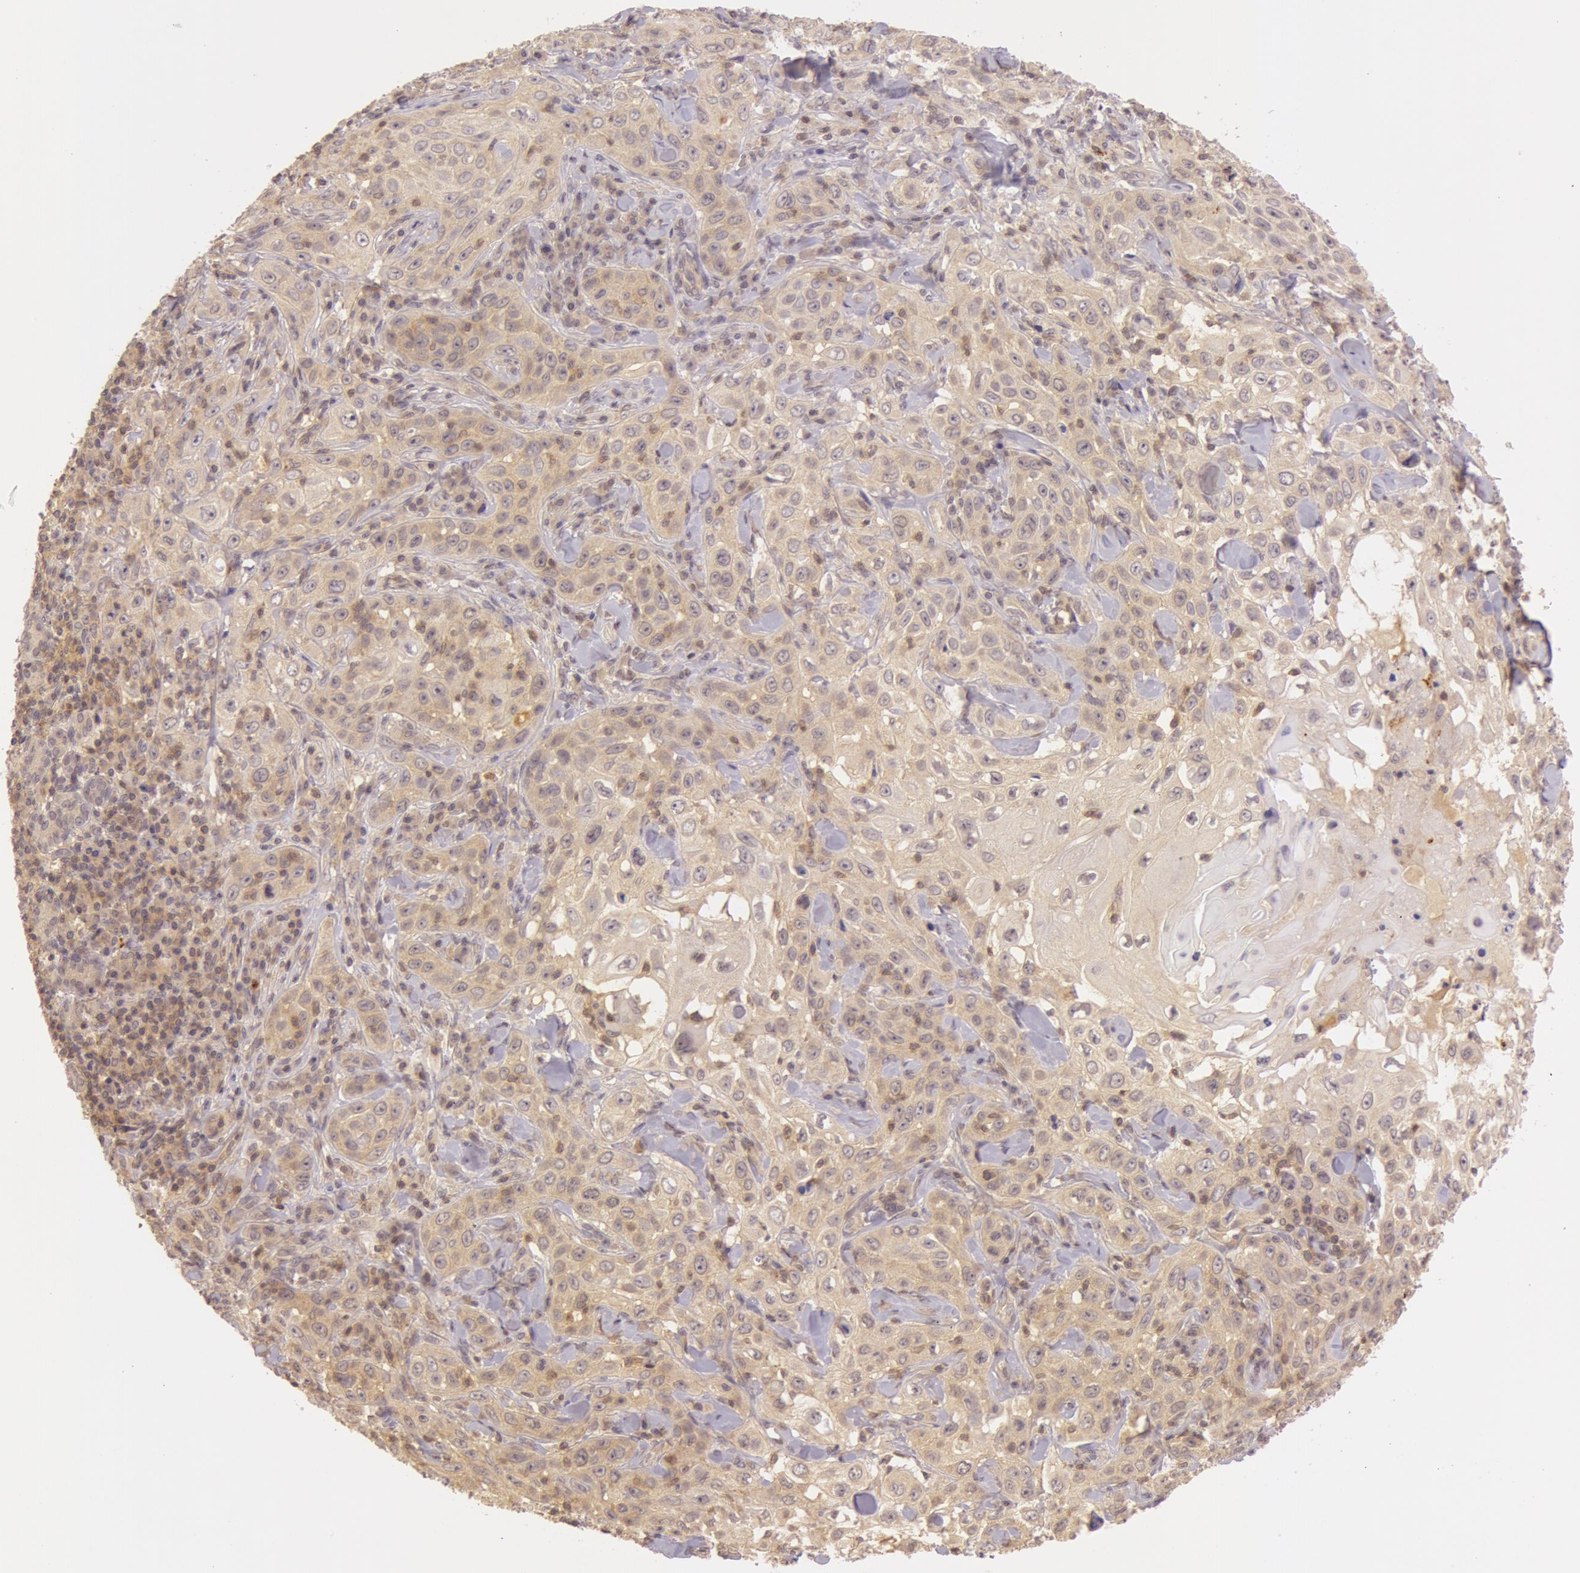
{"staining": {"intensity": "weak", "quantity": ">75%", "location": "cytoplasmic/membranous"}, "tissue": "skin cancer", "cell_type": "Tumor cells", "image_type": "cancer", "snomed": [{"axis": "morphology", "description": "Squamous cell carcinoma, NOS"}, {"axis": "topography", "description": "Skin"}], "caption": "Protein staining by immunohistochemistry (IHC) displays weak cytoplasmic/membranous staining in approximately >75% of tumor cells in skin cancer (squamous cell carcinoma).", "gene": "ATG2B", "patient": {"sex": "male", "age": 84}}